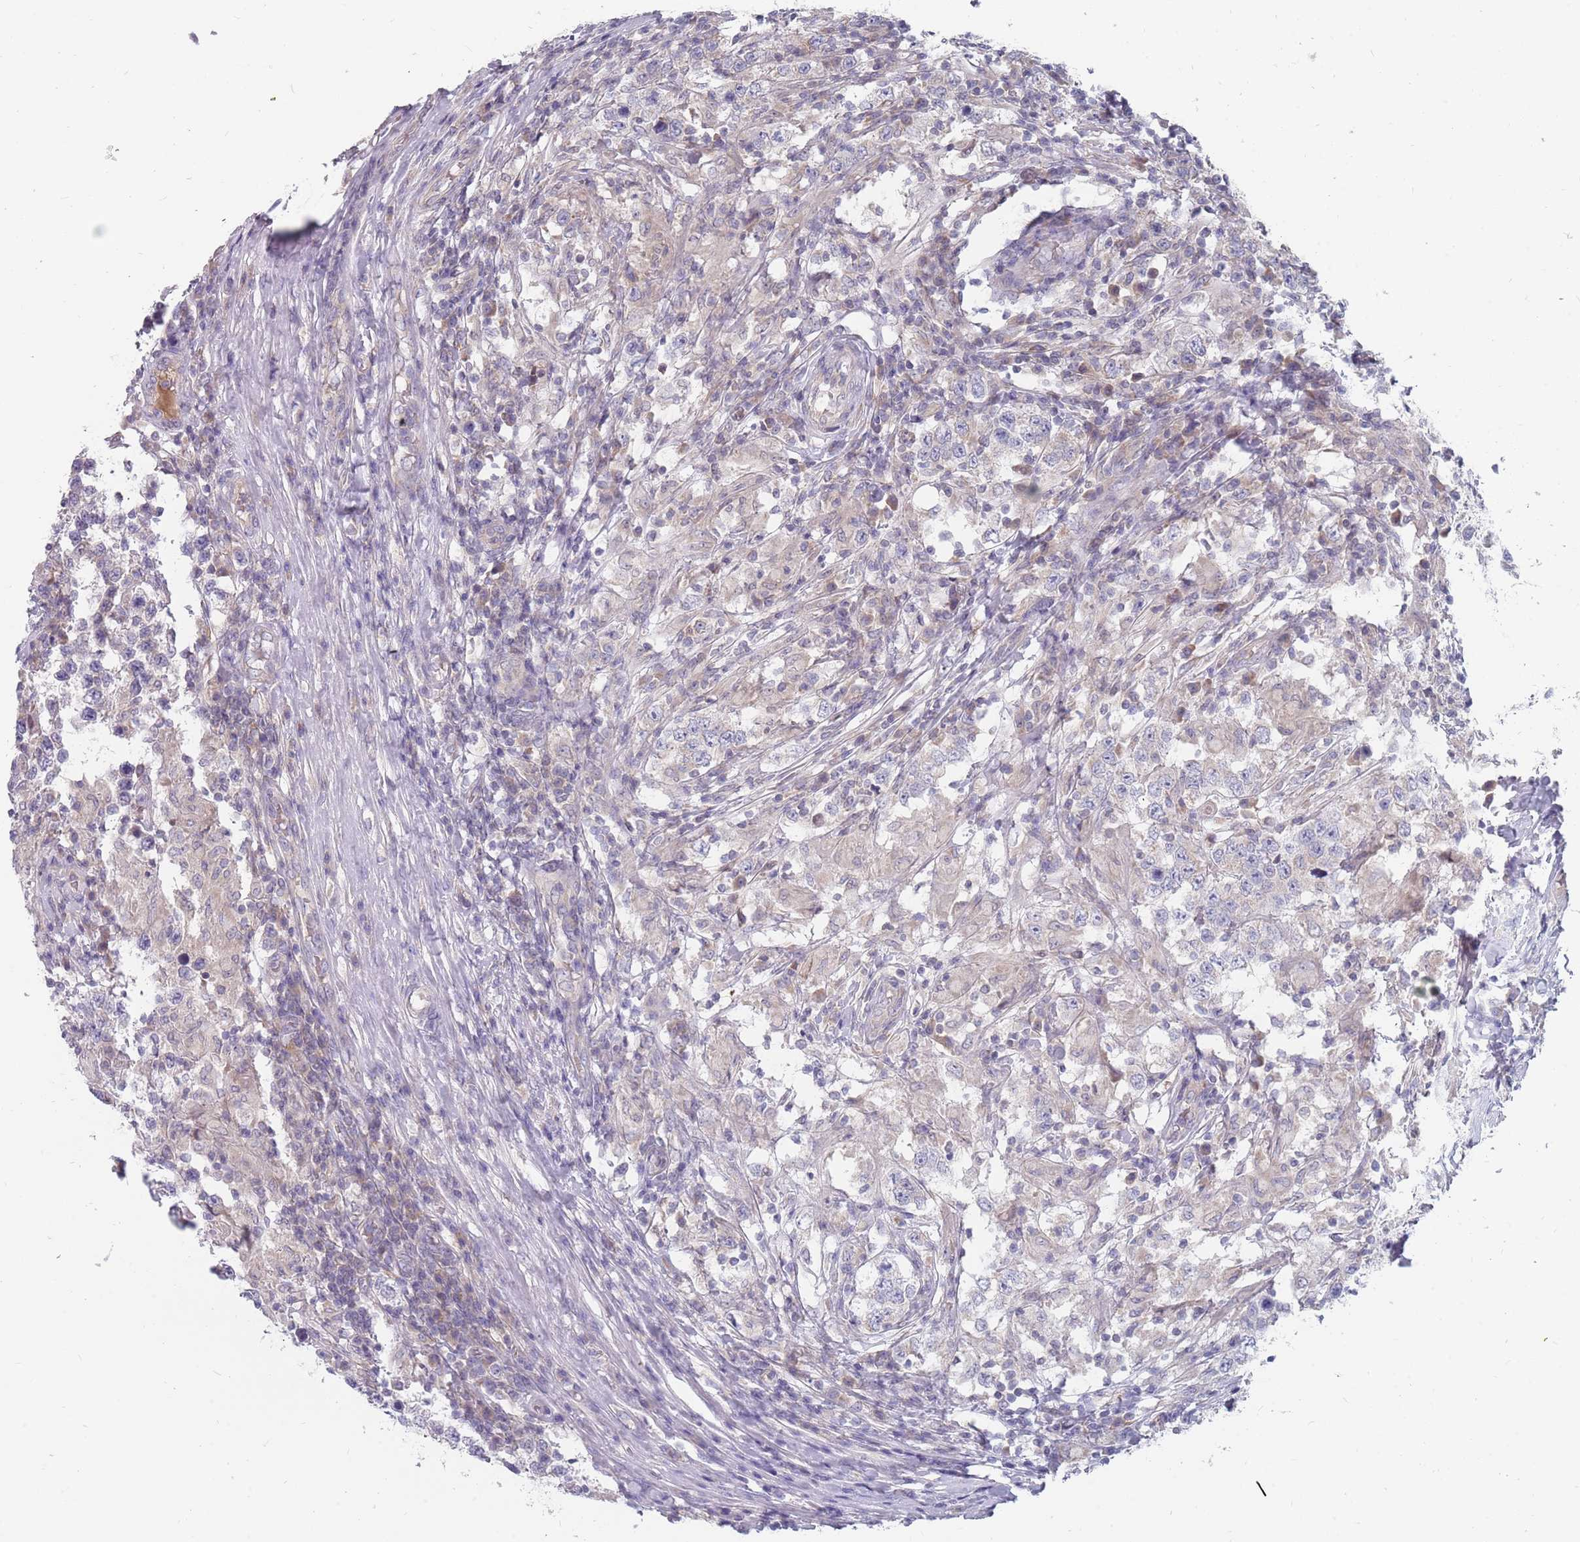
{"staining": {"intensity": "negative", "quantity": "none", "location": "none"}, "tissue": "testis cancer", "cell_type": "Tumor cells", "image_type": "cancer", "snomed": [{"axis": "morphology", "description": "Seminoma, NOS"}, {"axis": "morphology", "description": "Carcinoma, Embryonal, NOS"}, {"axis": "topography", "description": "Testis"}], "caption": "High magnification brightfield microscopy of testis cancer (seminoma) stained with DAB (brown) and counterstained with hematoxylin (blue): tumor cells show no significant expression.", "gene": "CMTR2", "patient": {"sex": "male", "age": 41}}